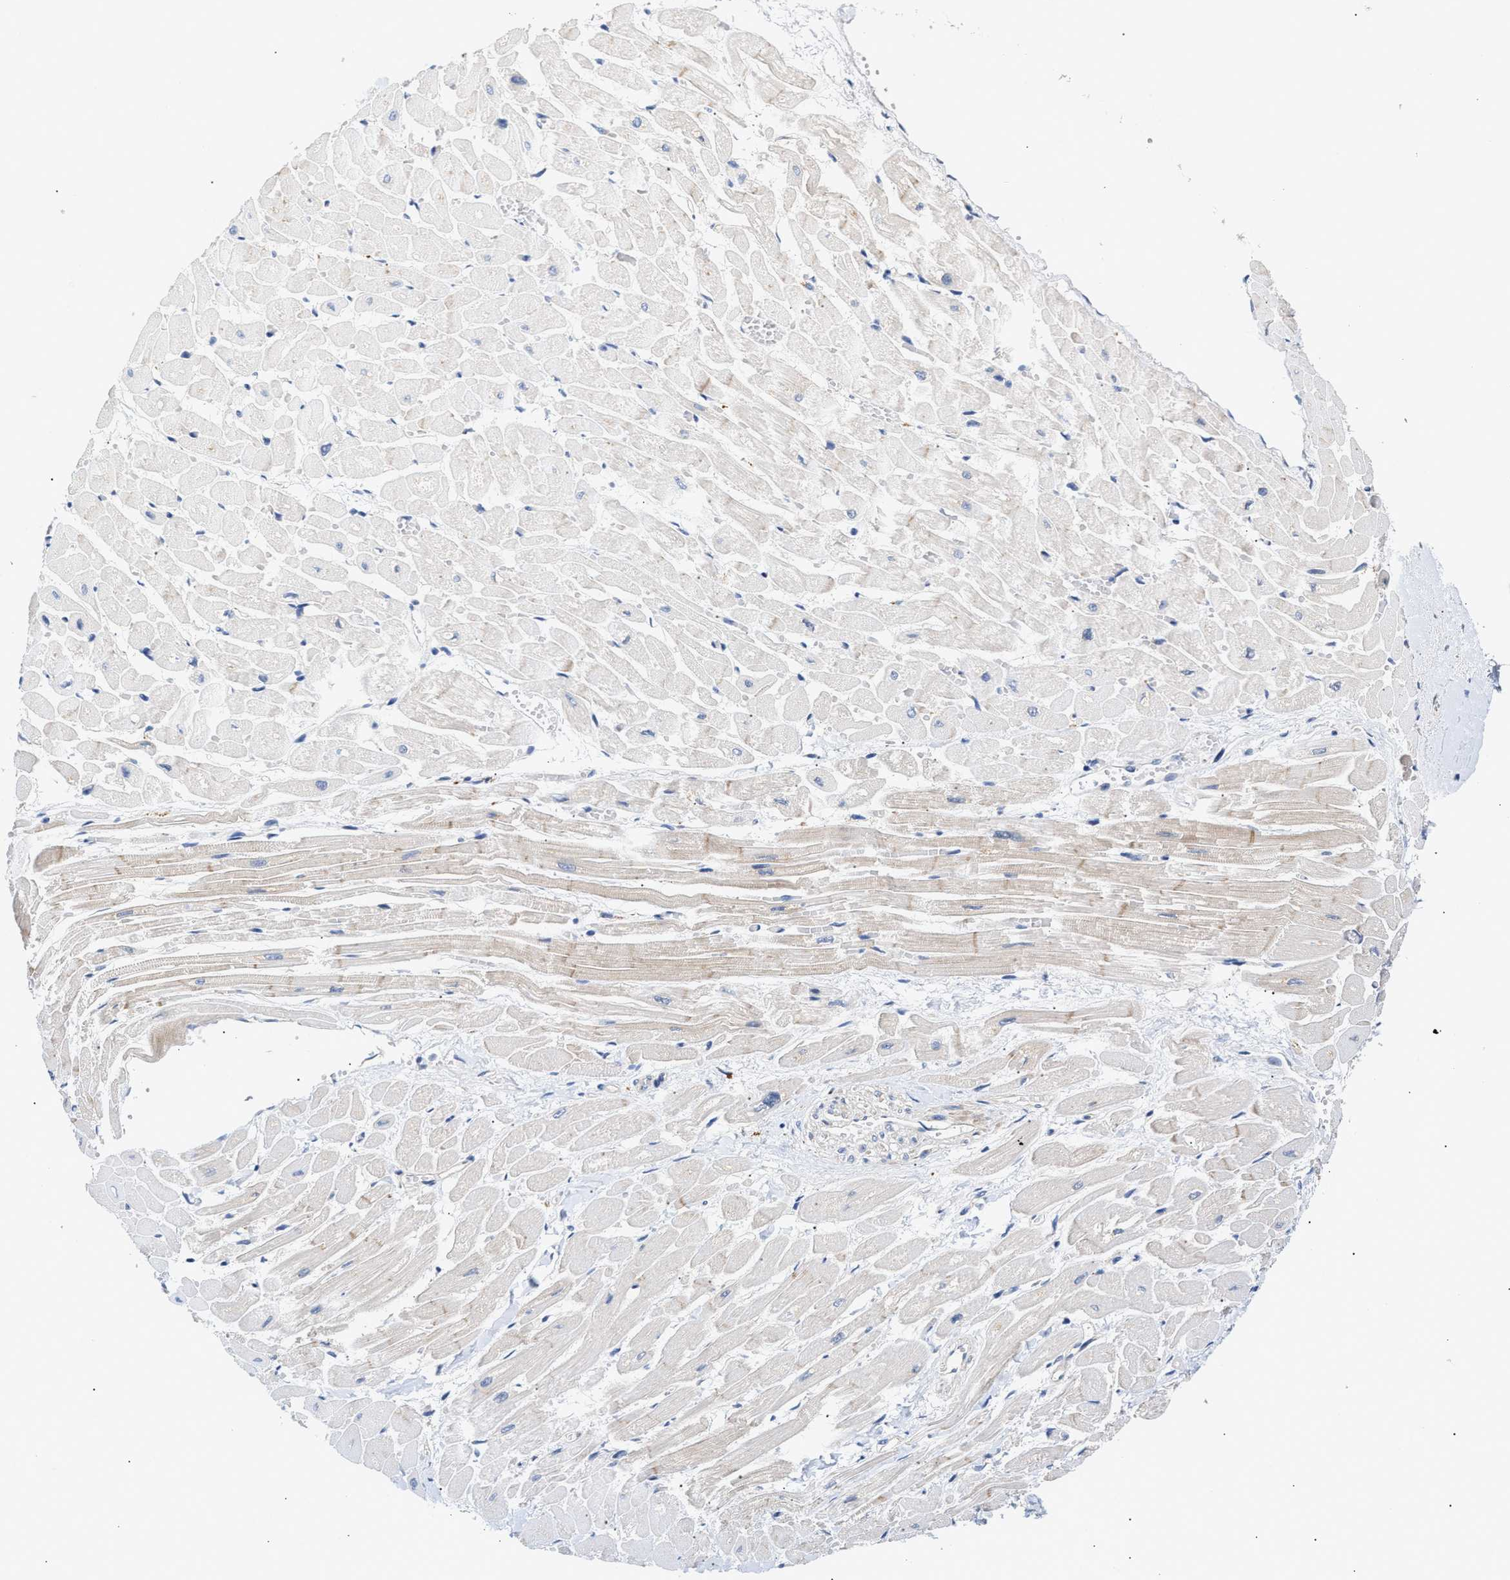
{"staining": {"intensity": "weak", "quantity": "<25%", "location": "cytoplasmic/membranous"}, "tissue": "heart muscle", "cell_type": "Cardiomyocytes", "image_type": "normal", "snomed": [{"axis": "morphology", "description": "Normal tissue, NOS"}, {"axis": "topography", "description": "Heart"}], "caption": "Cardiomyocytes are negative for brown protein staining in unremarkable heart muscle. (DAB (3,3'-diaminobenzidine) IHC visualized using brightfield microscopy, high magnification).", "gene": "CCDC146", "patient": {"sex": "male", "age": 45}}